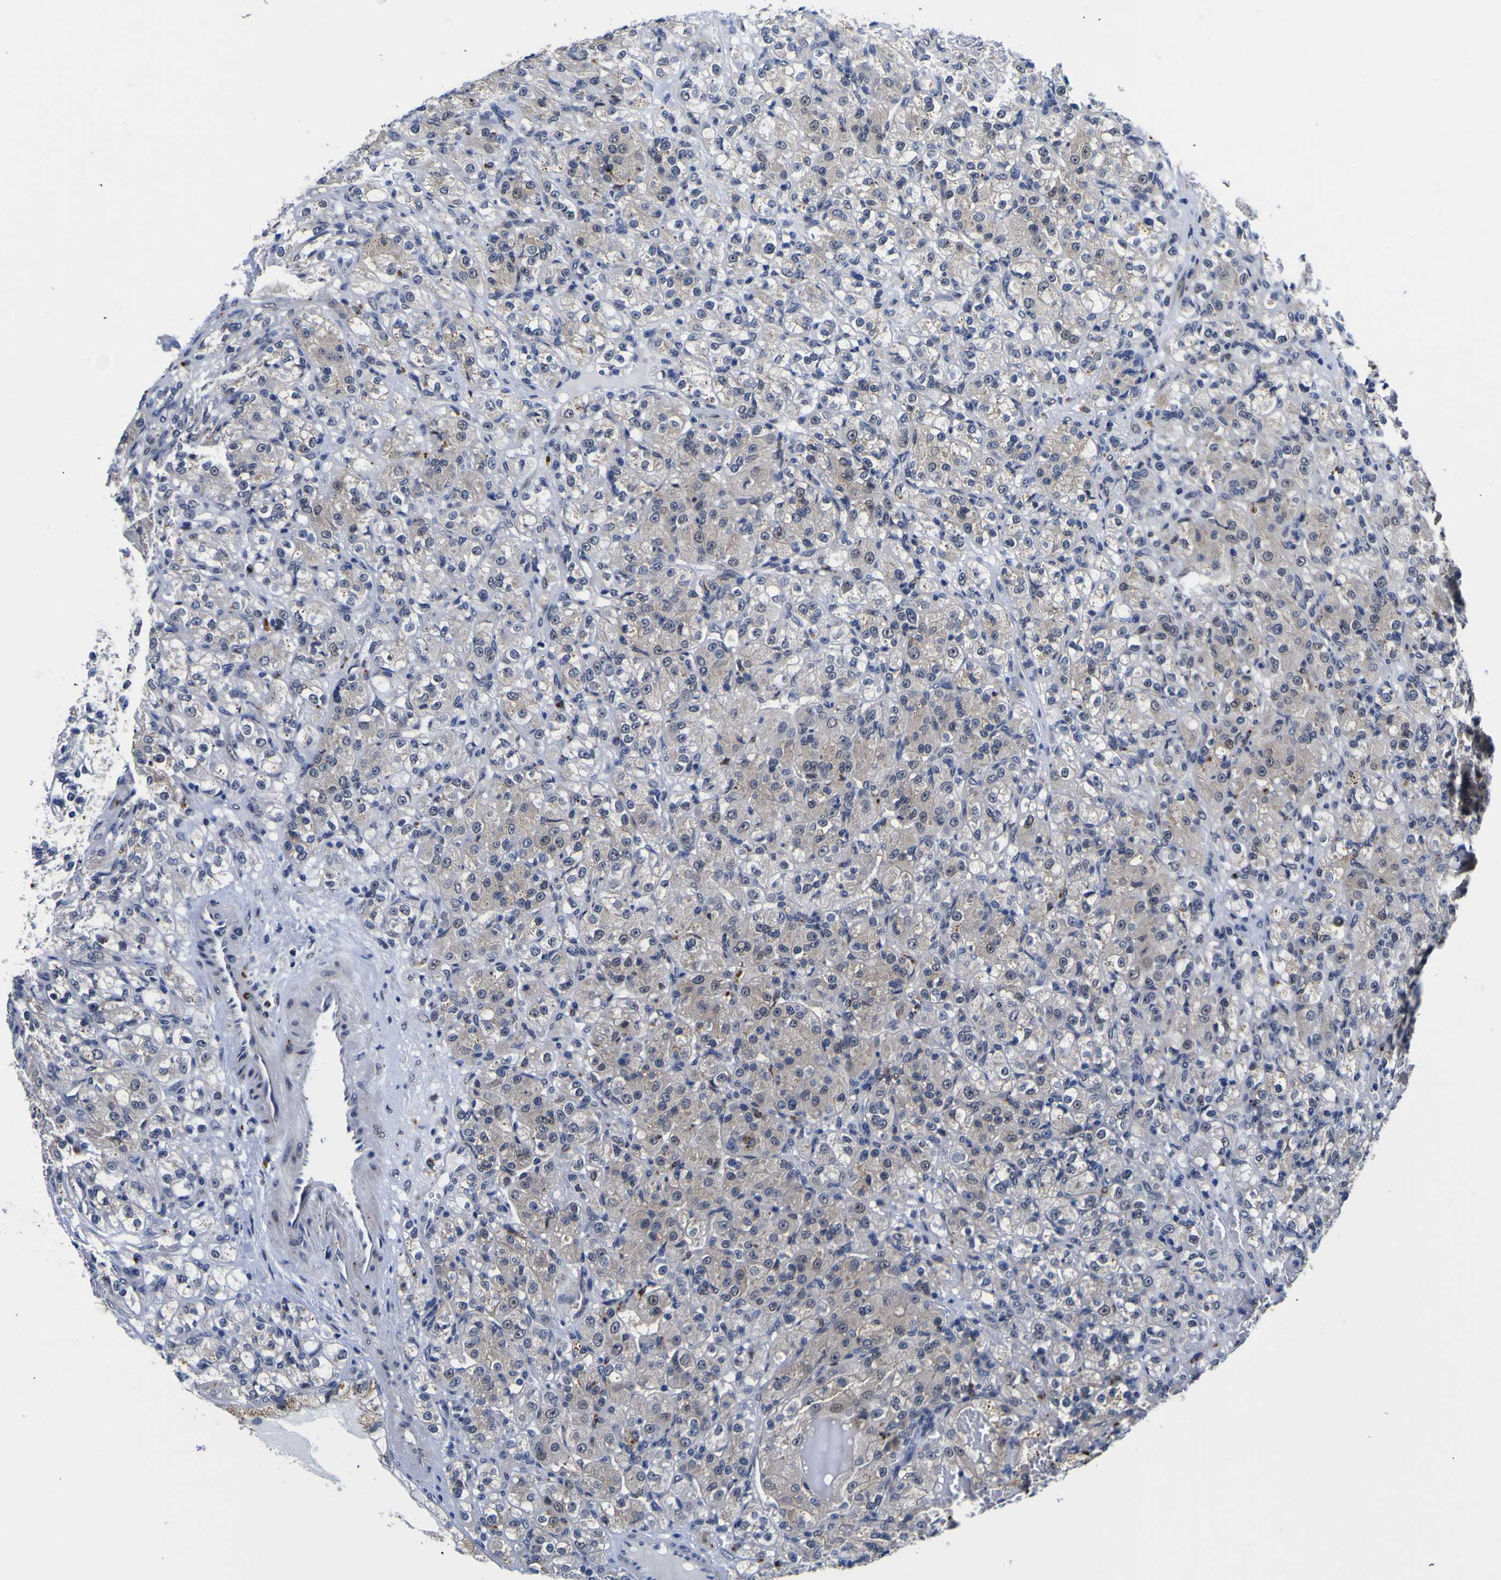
{"staining": {"intensity": "weak", "quantity": "<25%", "location": "cytoplasmic/membranous"}, "tissue": "renal cancer", "cell_type": "Tumor cells", "image_type": "cancer", "snomed": [{"axis": "morphology", "description": "Adenocarcinoma, NOS"}, {"axis": "topography", "description": "Kidney"}], "caption": "A high-resolution image shows IHC staining of renal adenocarcinoma, which reveals no significant positivity in tumor cells. (Brightfield microscopy of DAB immunohistochemistry (IHC) at high magnification).", "gene": "IGFLR1", "patient": {"sex": "male", "age": 61}}